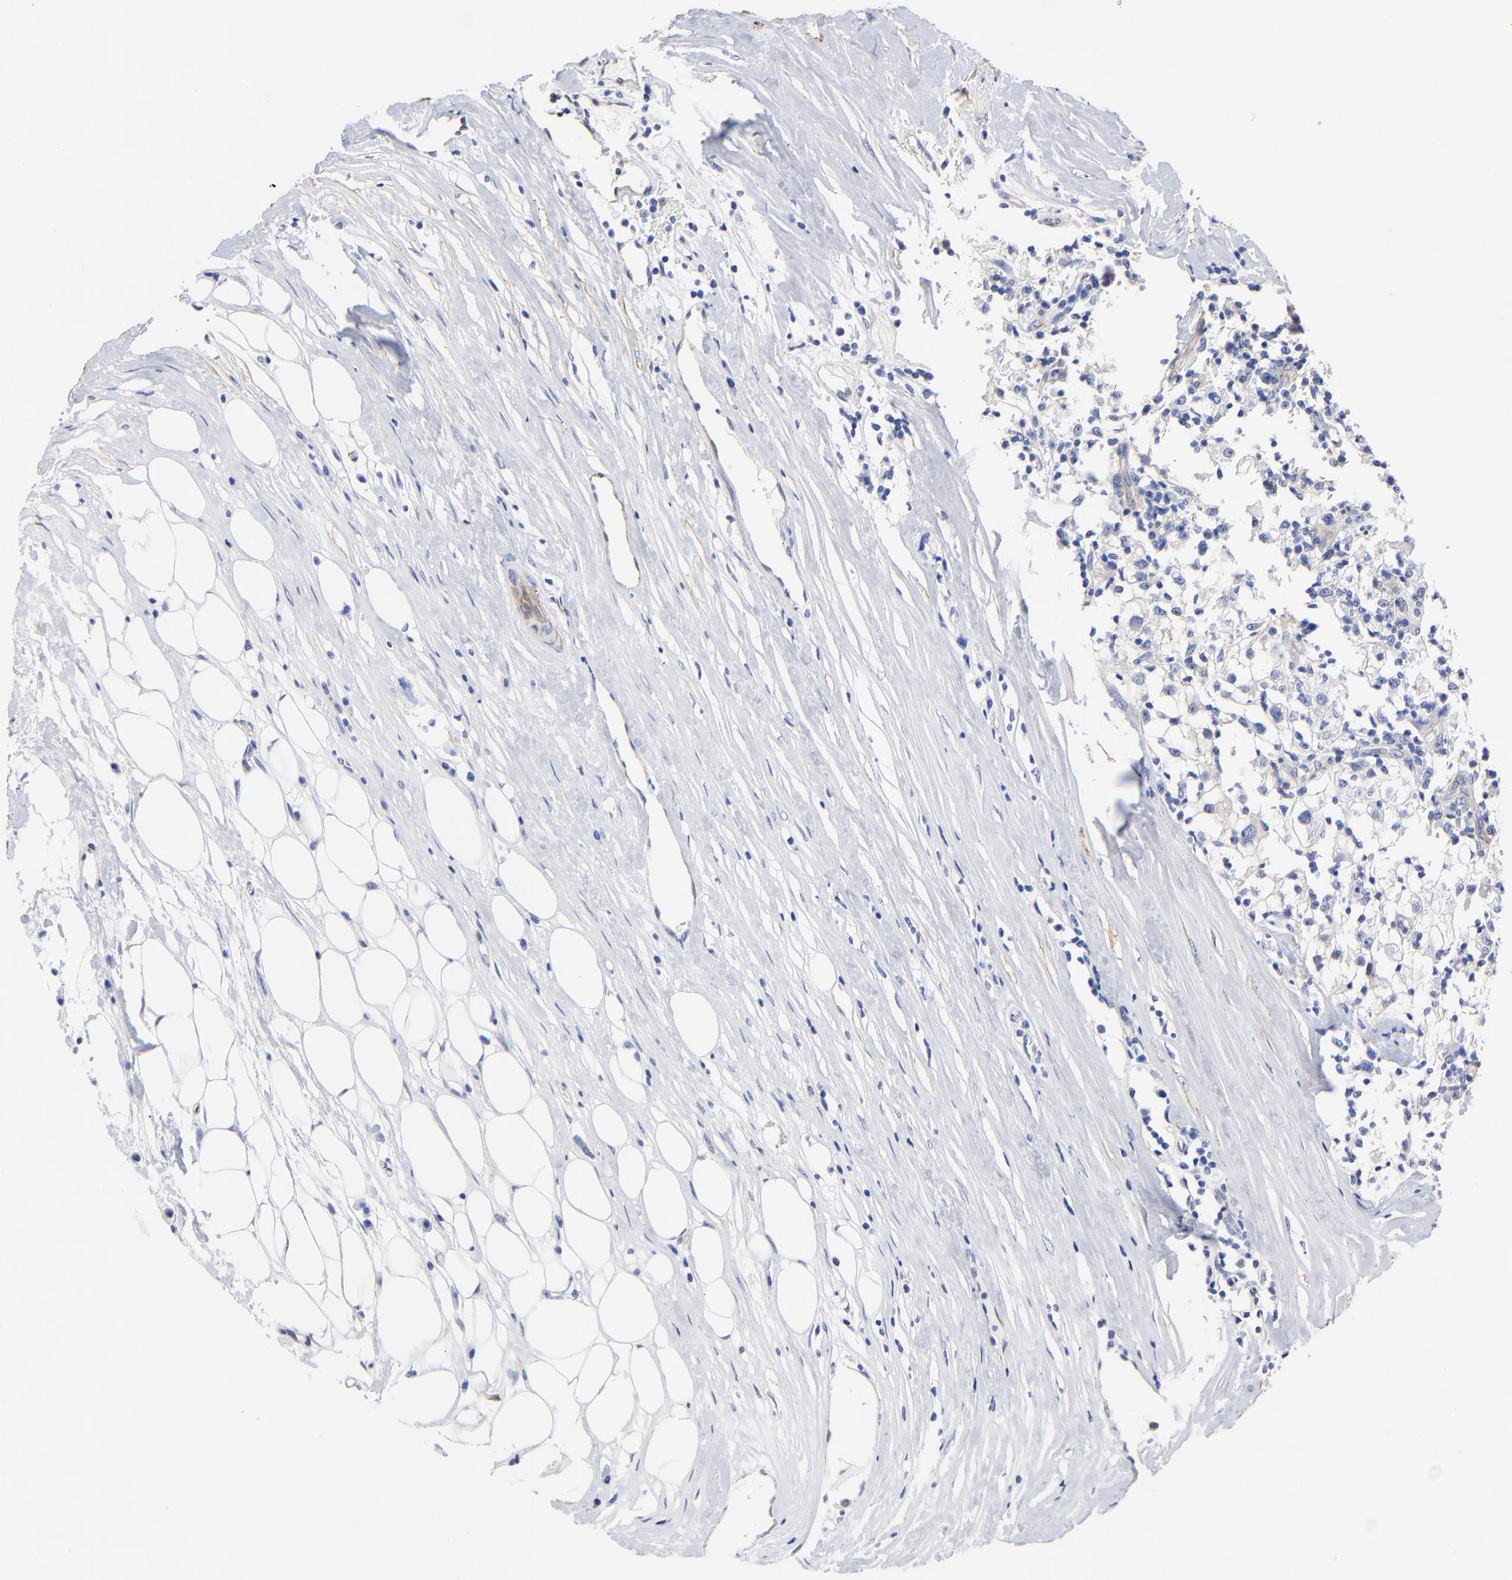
{"staining": {"intensity": "negative", "quantity": "none", "location": "none"}, "tissue": "renal cancer", "cell_type": "Tumor cells", "image_type": "cancer", "snomed": [{"axis": "morphology", "description": "Adenocarcinoma, NOS"}, {"axis": "topography", "description": "Kidney"}], "caption": "Immunohistochemistry micrograph of neoplastic tissue: renal cancer stained with DAB (3,3'-diaminobenzidine) reveals no significant protein positivity in tumor cells.", "gene": "TAGLN2", "patient": {"sex": "male", "age": 82}}